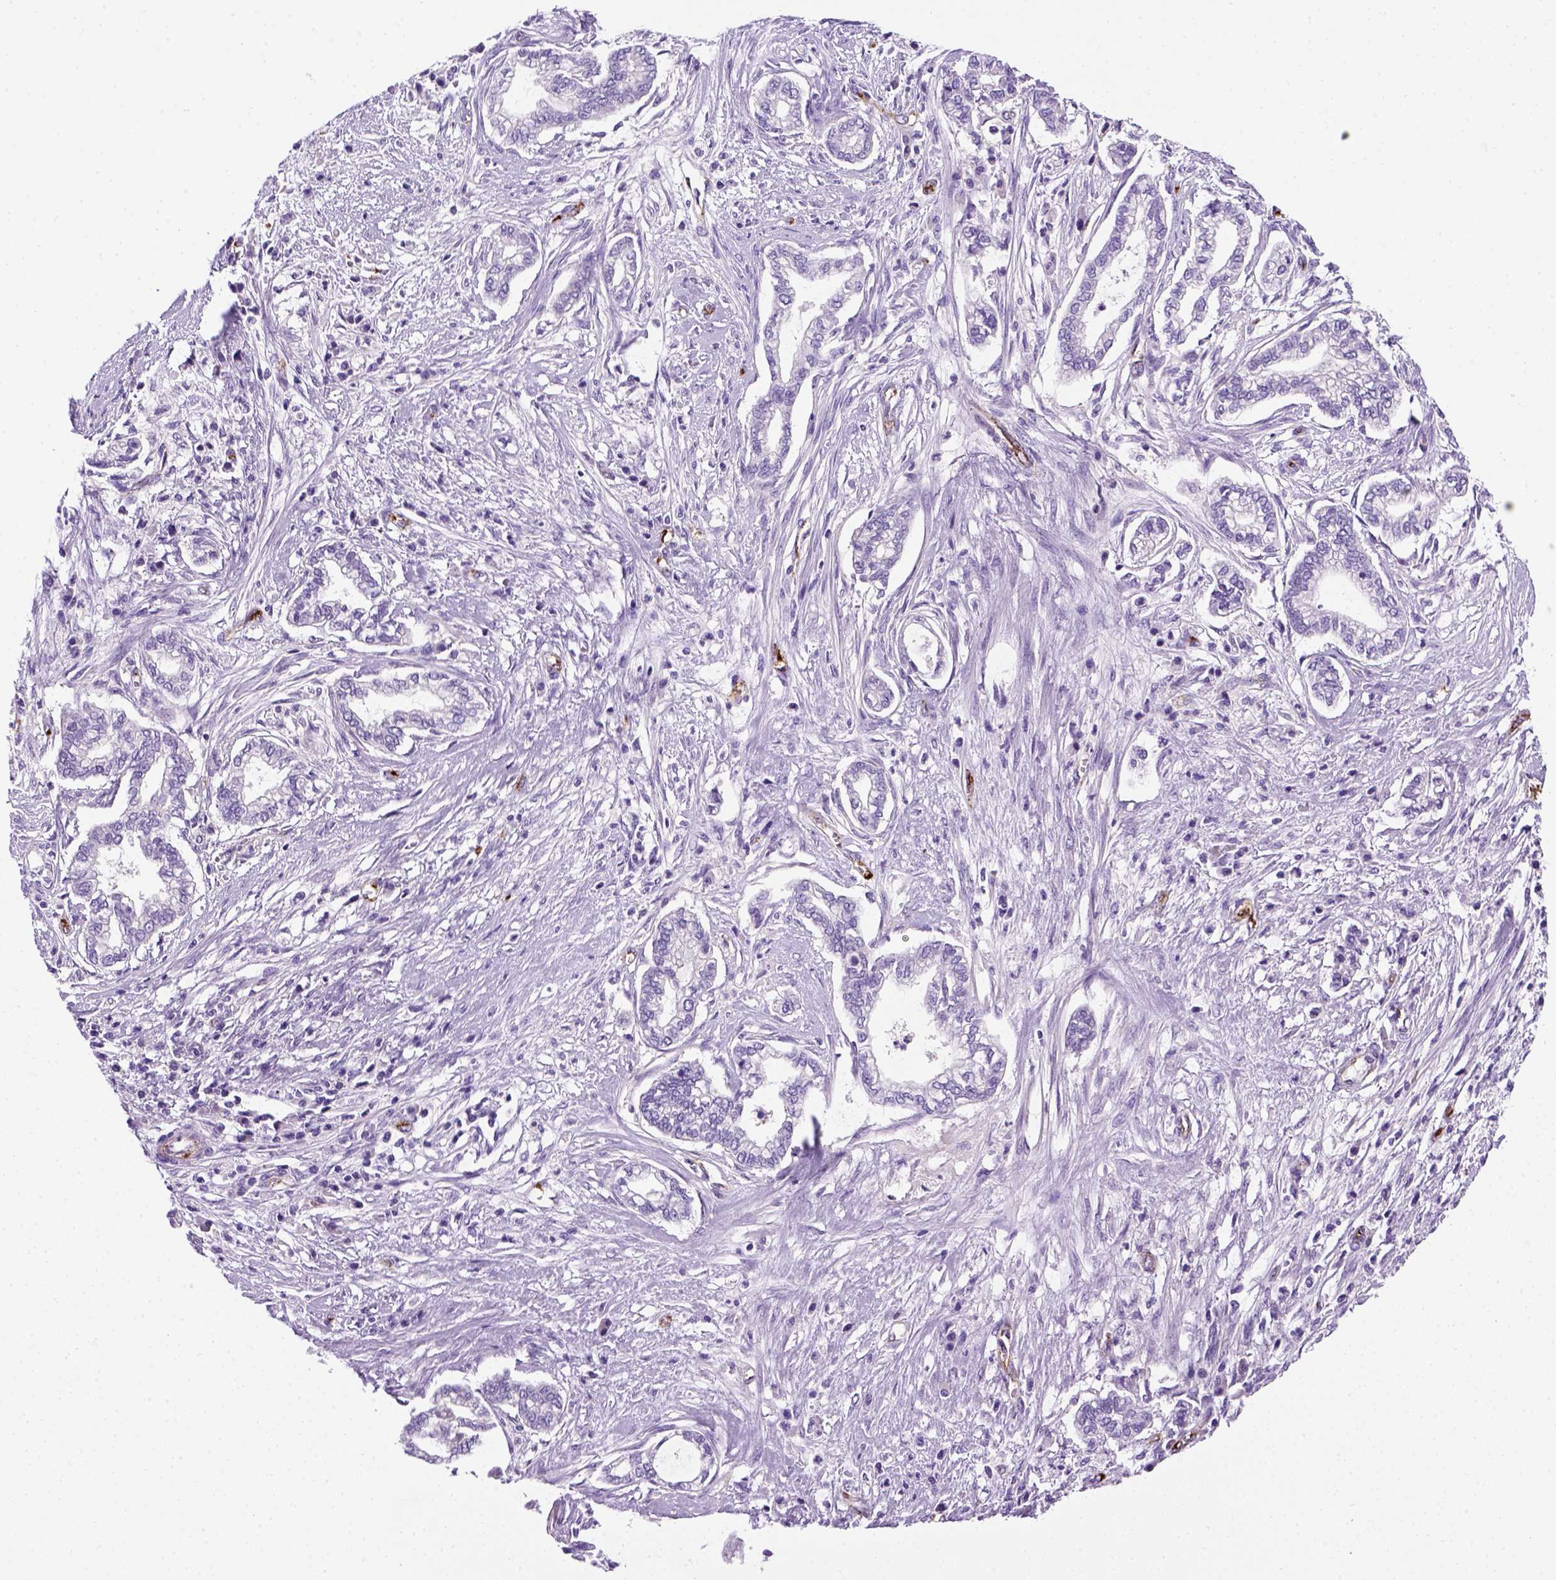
{"staining": {"intensity": "negative", "quantity": "none", "location": "none"}, "tissue": "cervical cancer", "cell_type": "Tumor cells", "image_type": "cancer", "snomed": [{"axis": "morphology", "description": "Adenocarcinoma, NOS"}, {"axis": "topography", "description": "Cervix"}], "caption": "Tumor cells are negative for brown protein staining in adenocarcinoma (cervical).", "gene": "VWF", "patient": {"sex": "female", "age": 62}}